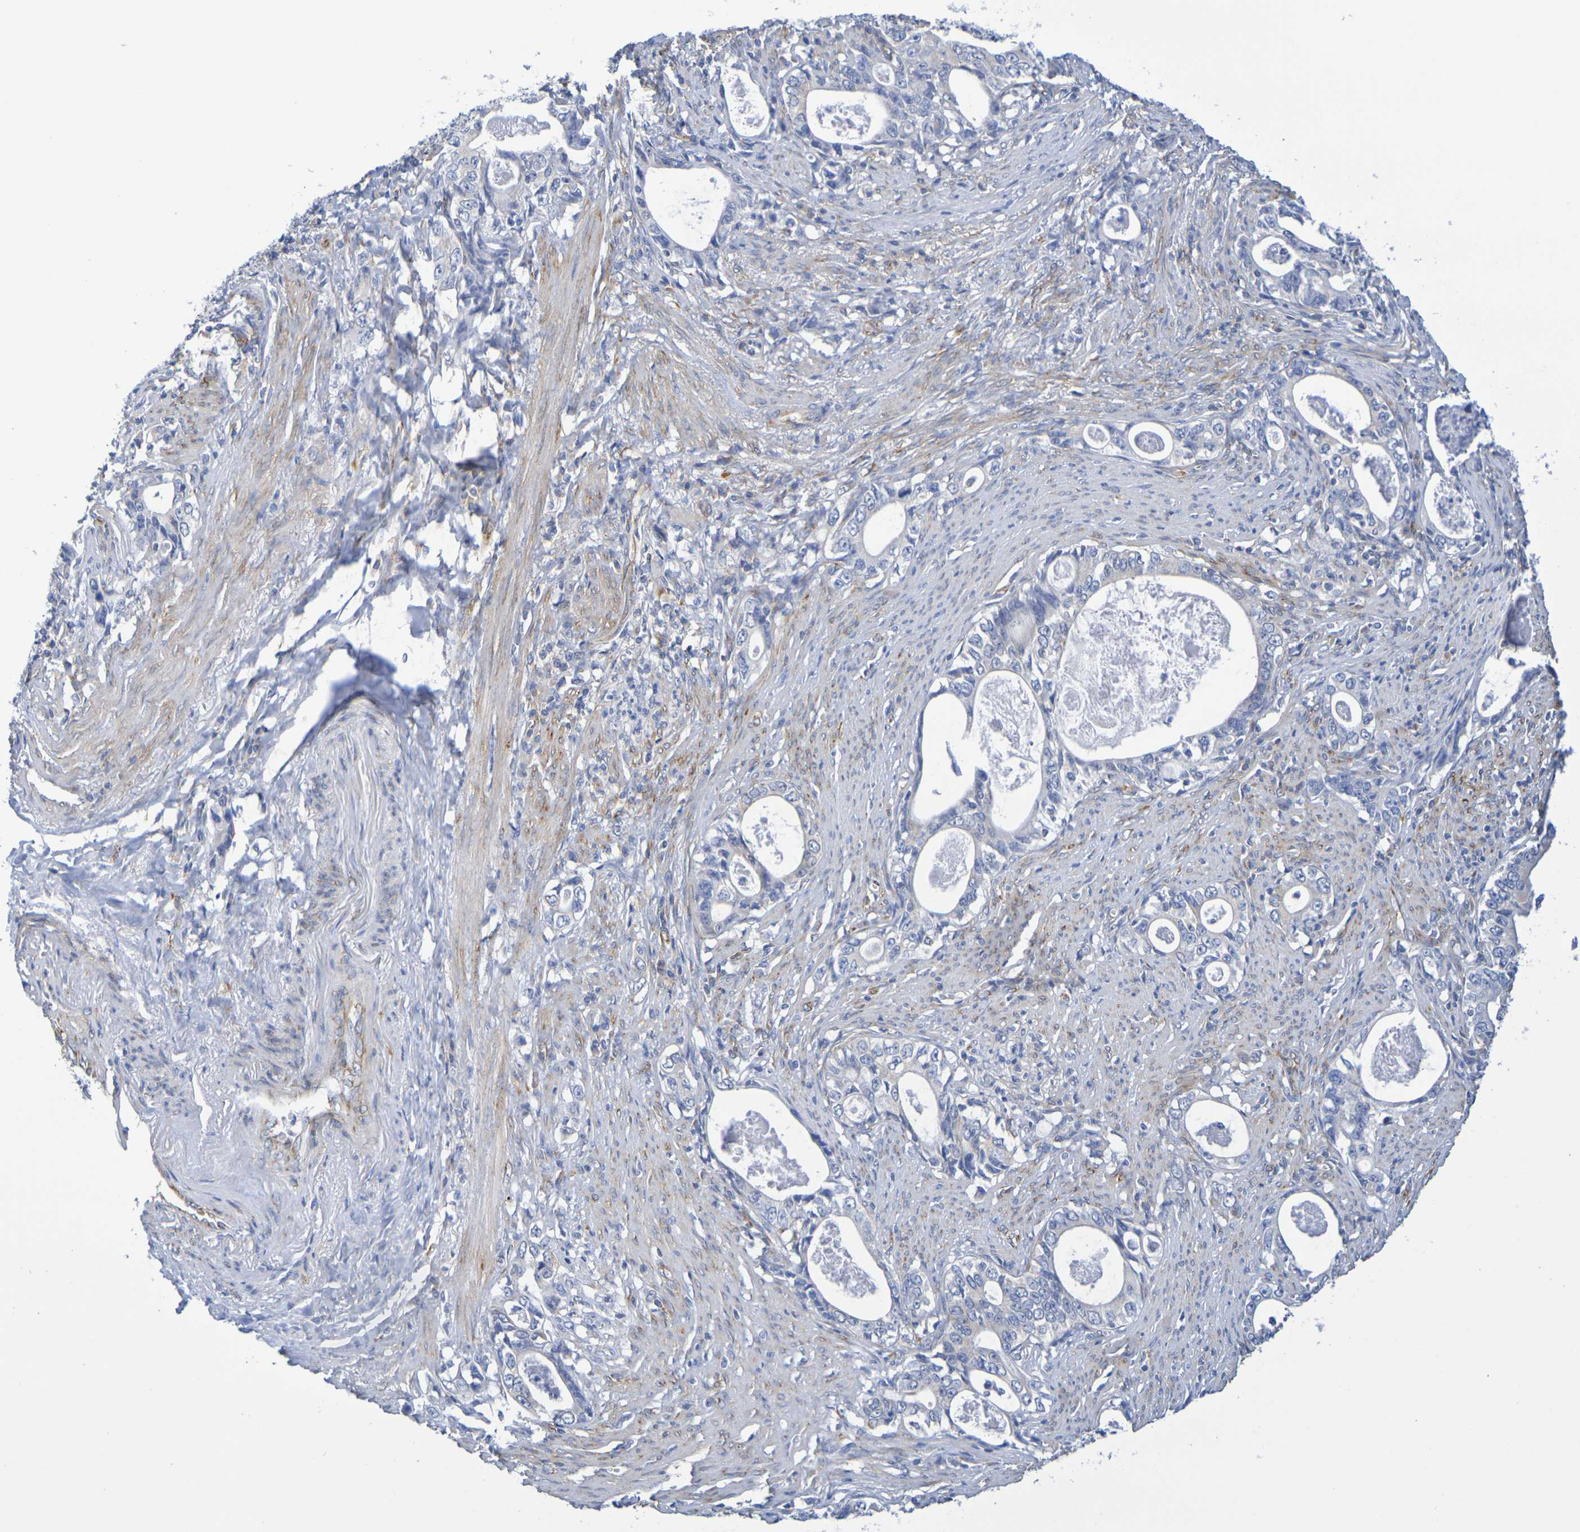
{"staining": {"intensity": "weak", "quantity": "<25%", "location": "cytoplasmic/membranous"}, "tissue": "stomach cancer", "cell_type": "Tumor cells", "image_type": "cancer", "snomed": [{"axis": "morphology", "description": "Adenocarcinoma, NOS"}, {"axis": "topography", "description": "Stomach, lower"}], "caption": "Immunohistochemistry (IHC) micrograph of neoplastic tissue: adenocarcinoma (stomach) stained with DAB (3,3'-diaminobenzidine) reveals no significant protein positivity in tumor cells. The staining is performed using DAB brown chromogen with nuclei counter-stained in using hematoxylin.", "gene": "TMCC3", "patient": {"sex": "female", "age": 72}}